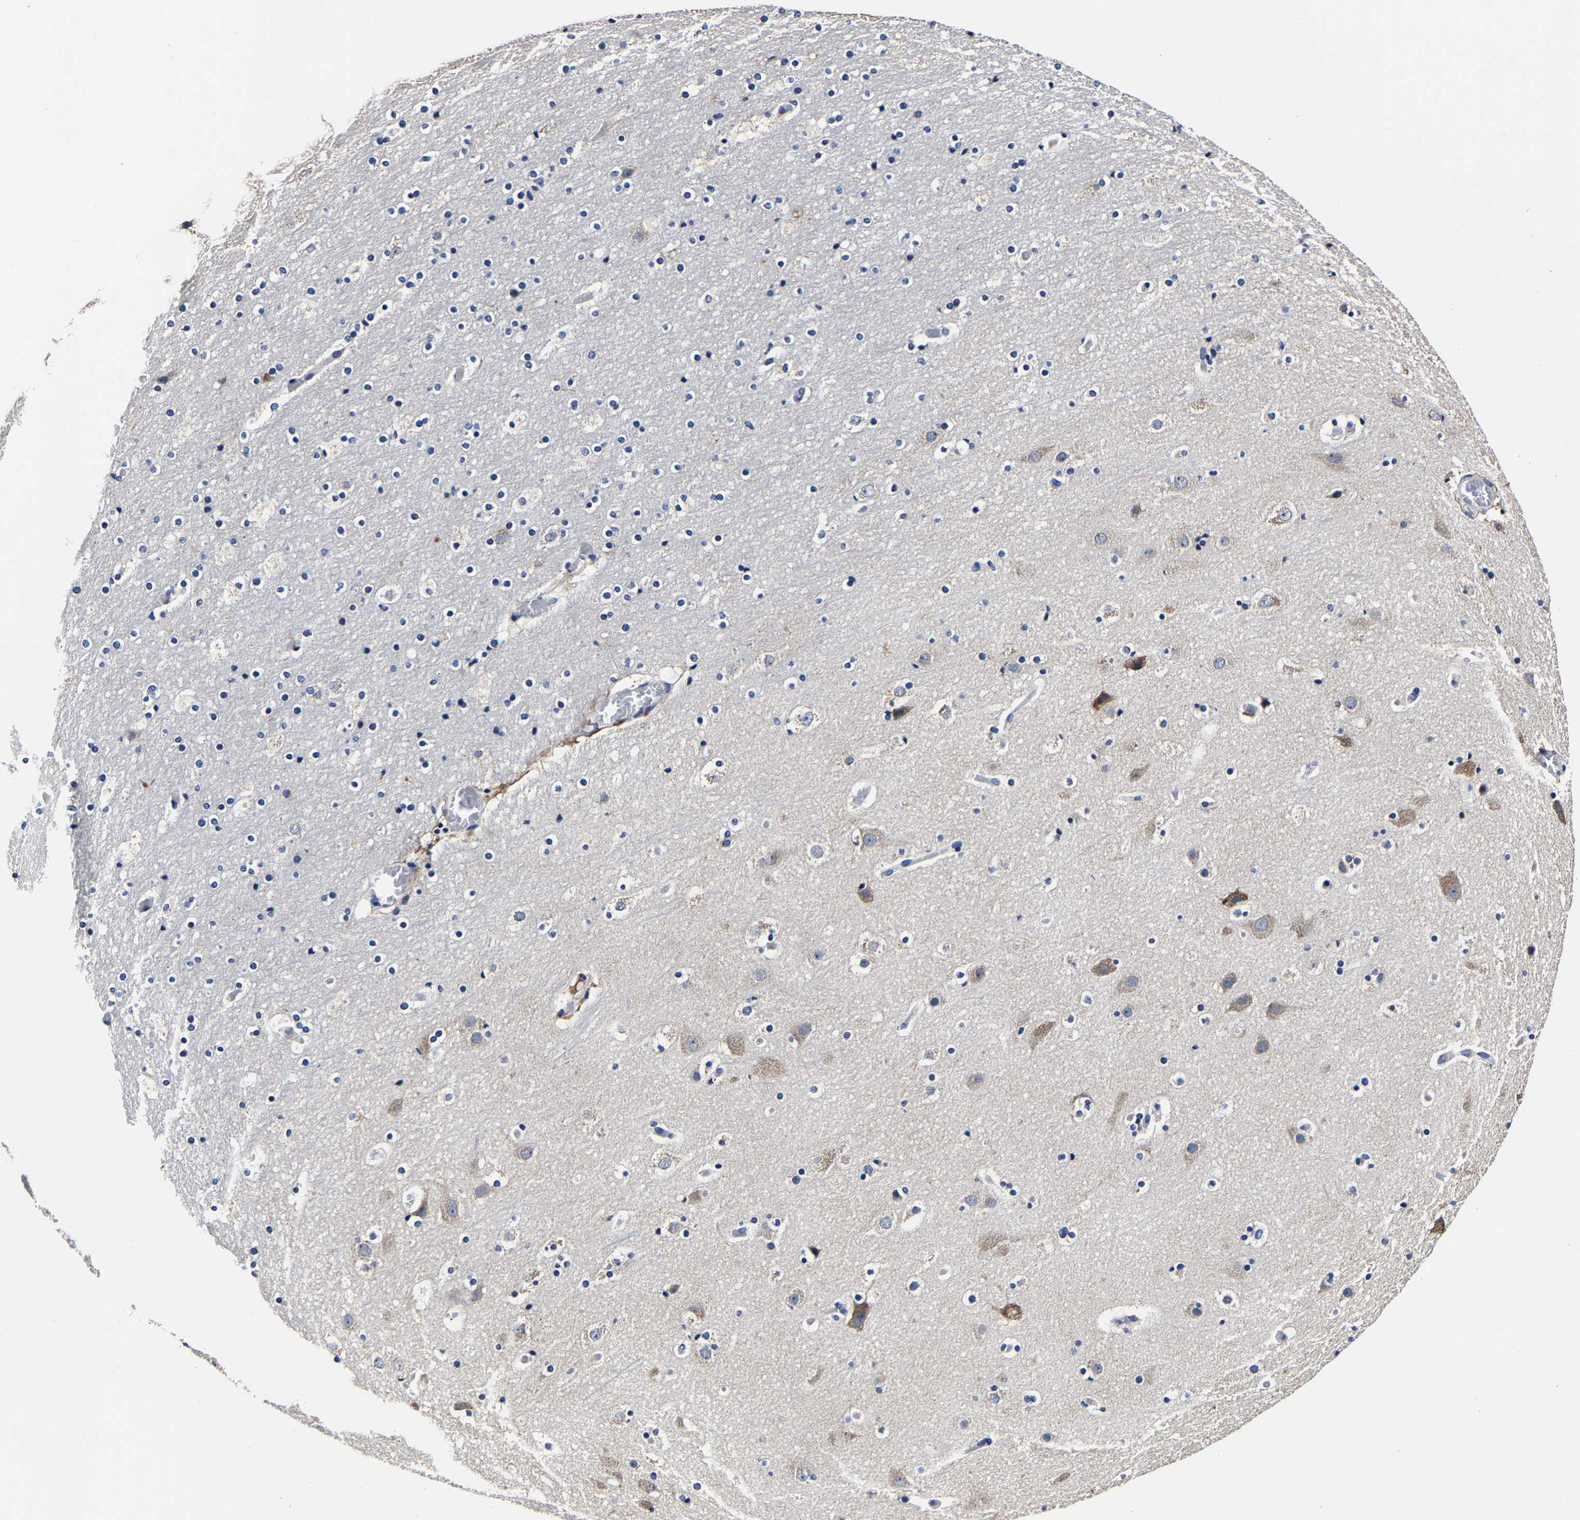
{"staining": {"intensity": "negative", "quantity": "none", "location": "none"}, "tissue": "cerebral cortex", "cell_type": "Endothelial cells", "image_type": "normal", "snomed": [{"axis": "morphology", "description": "Normal tissue, NOS"}, {"axis": "topography", "description": "Cerebral cortex"}], "caption": "DAB (3,3'-diaminobenzidine) immunohistochemical staining of unremarkable cerebral cortex demonstrates no significant staining in endothelial cells.", "gene": "AKAP4", "patient": {"sex": "male", "age": 57}}